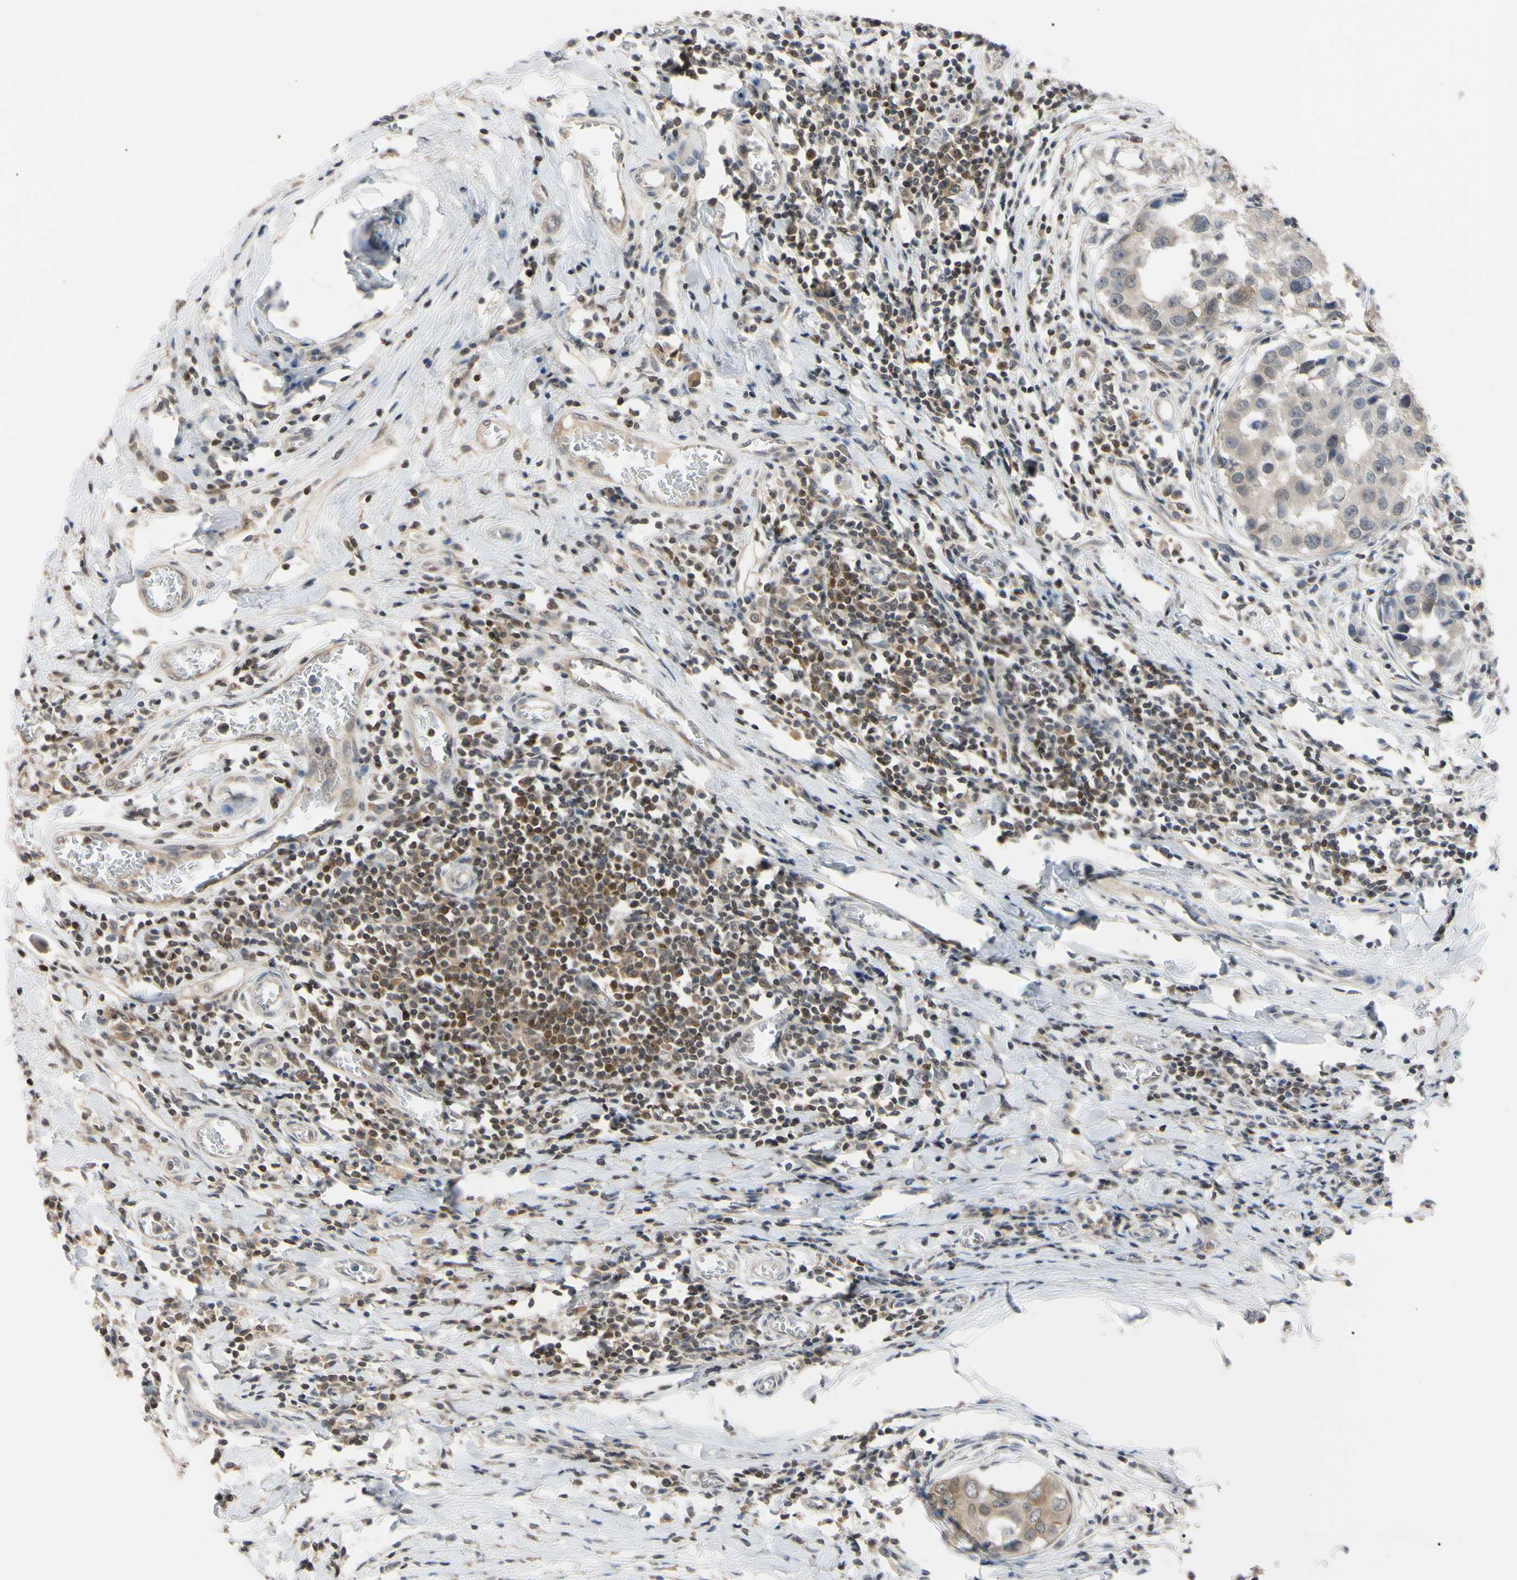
{"staining": {"intensity": "weak", "quantity": ">75%", "location": "cytoplasmic/membranous"}, "tissue": "breast cancer", "cell_type": "Tumor cells", "image_type": "cancer", "snomed": [{"axis": "morphology", "description": "Duct carcinoma"}, {"axis": "topography", "description": "Breast"}], "caption": "Invasive ductal carcinoma (breast) tissue demonstrates weak cytoplasmic/membranous positivity in approximately >75% of tumor cells The staining is performed using DAB brown chromogen to label protein expression. The nuclei are counter-stained blue using hematoxylin.", "gene": "UBE2I", "patient": {"sex": "female", "age": 27}}